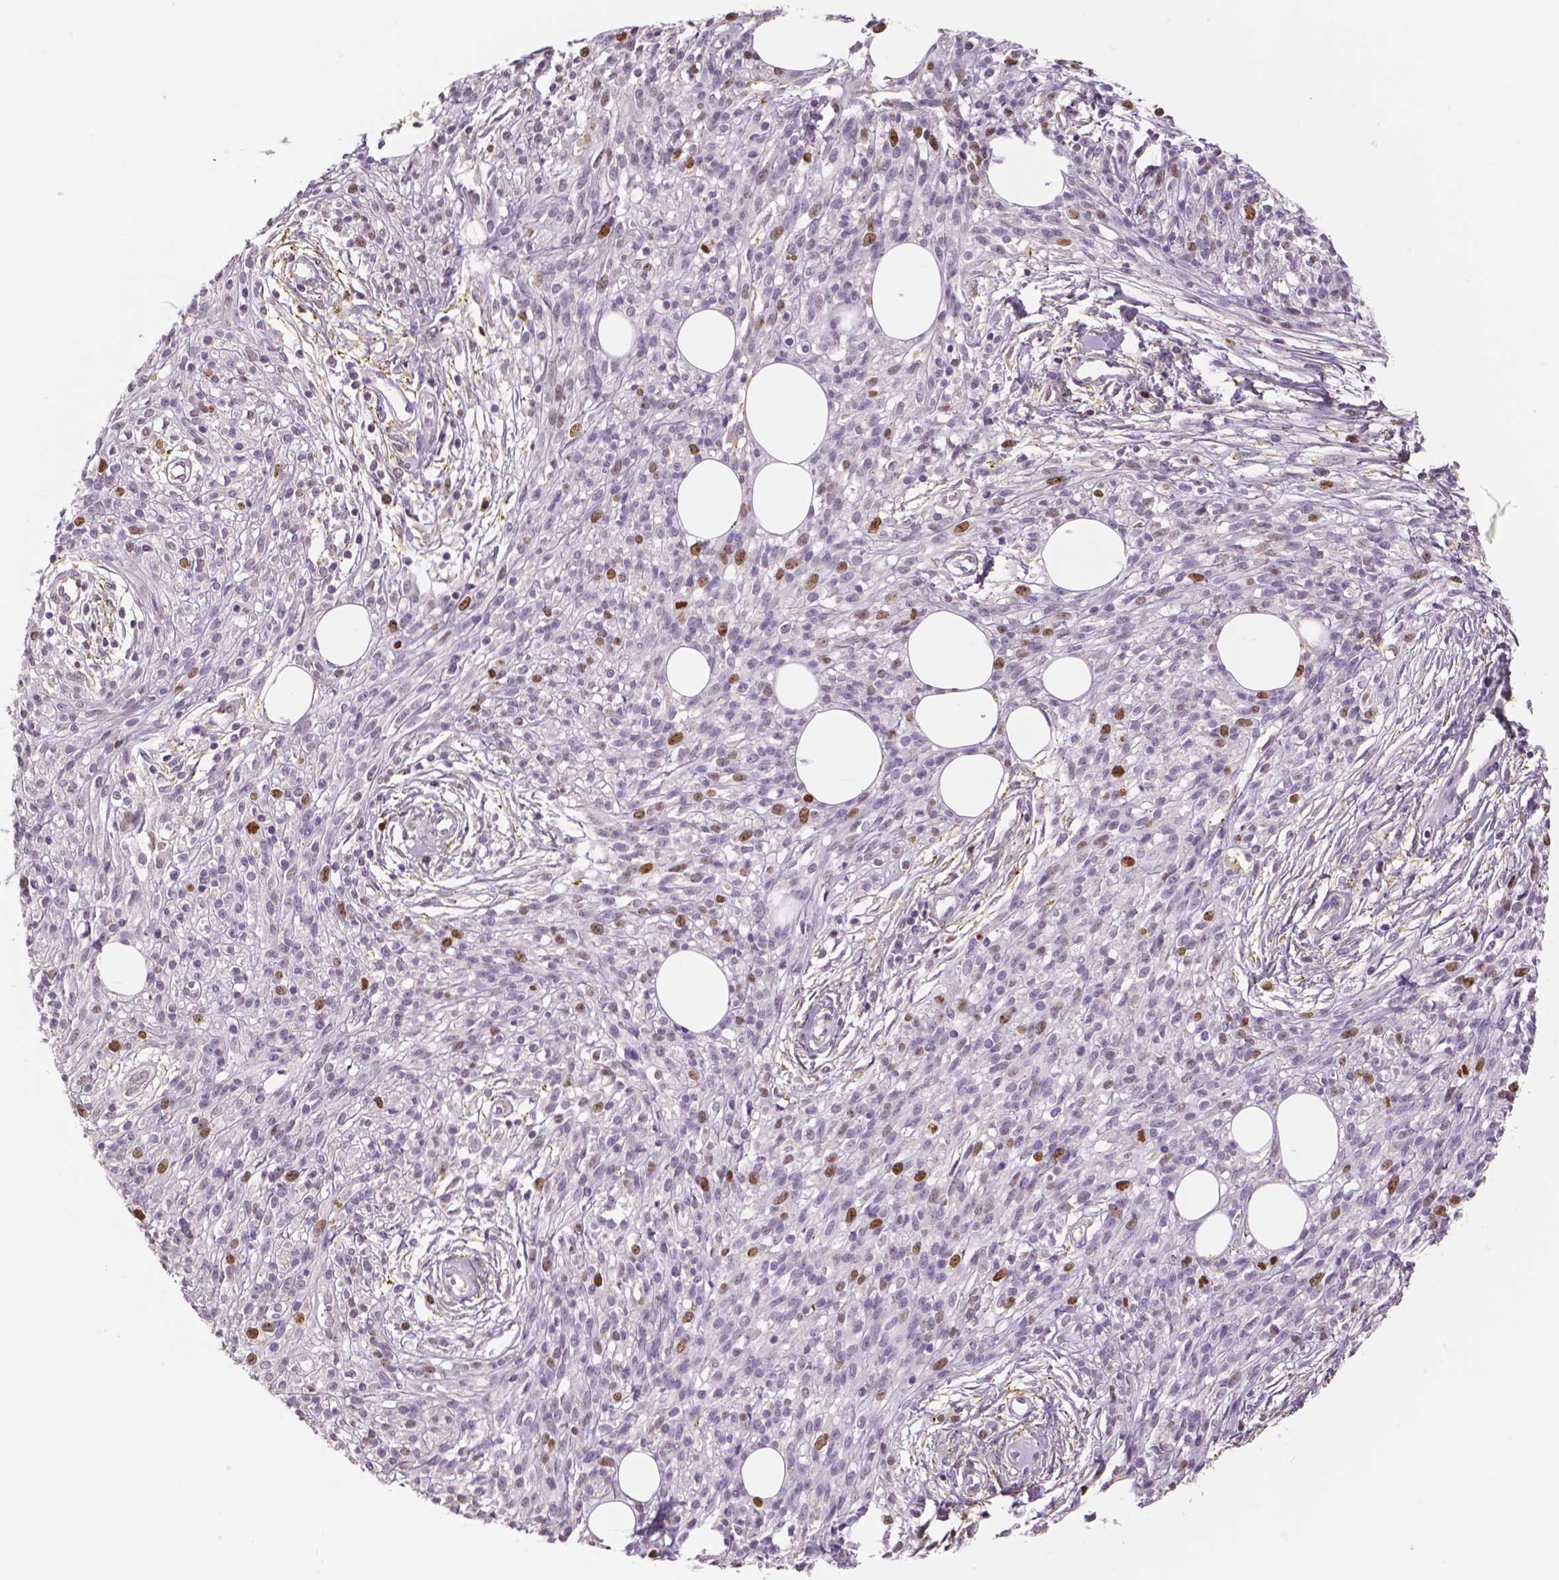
{"staining": {"intensity": "moderate", "quantity": "<25%", "location": "nuclear"}, "tissue": "melanoma", "cell_type": "Tumor cells", "image_type": "cancer", "snomed": [{"axis": "morphology", "description": "Malignant melanoma, NOS"}, {"axis": "topography", "description": "Skin"}, {"axis": "topography", "description": "Skin of trunk"}], "caption": "Protein expression analysis of human malignant melanoma reveals moderate nuclear staining in about <25% of tumor cells.", "gene": "MKI67", "patient": {"sex": "male", "age": 74}}